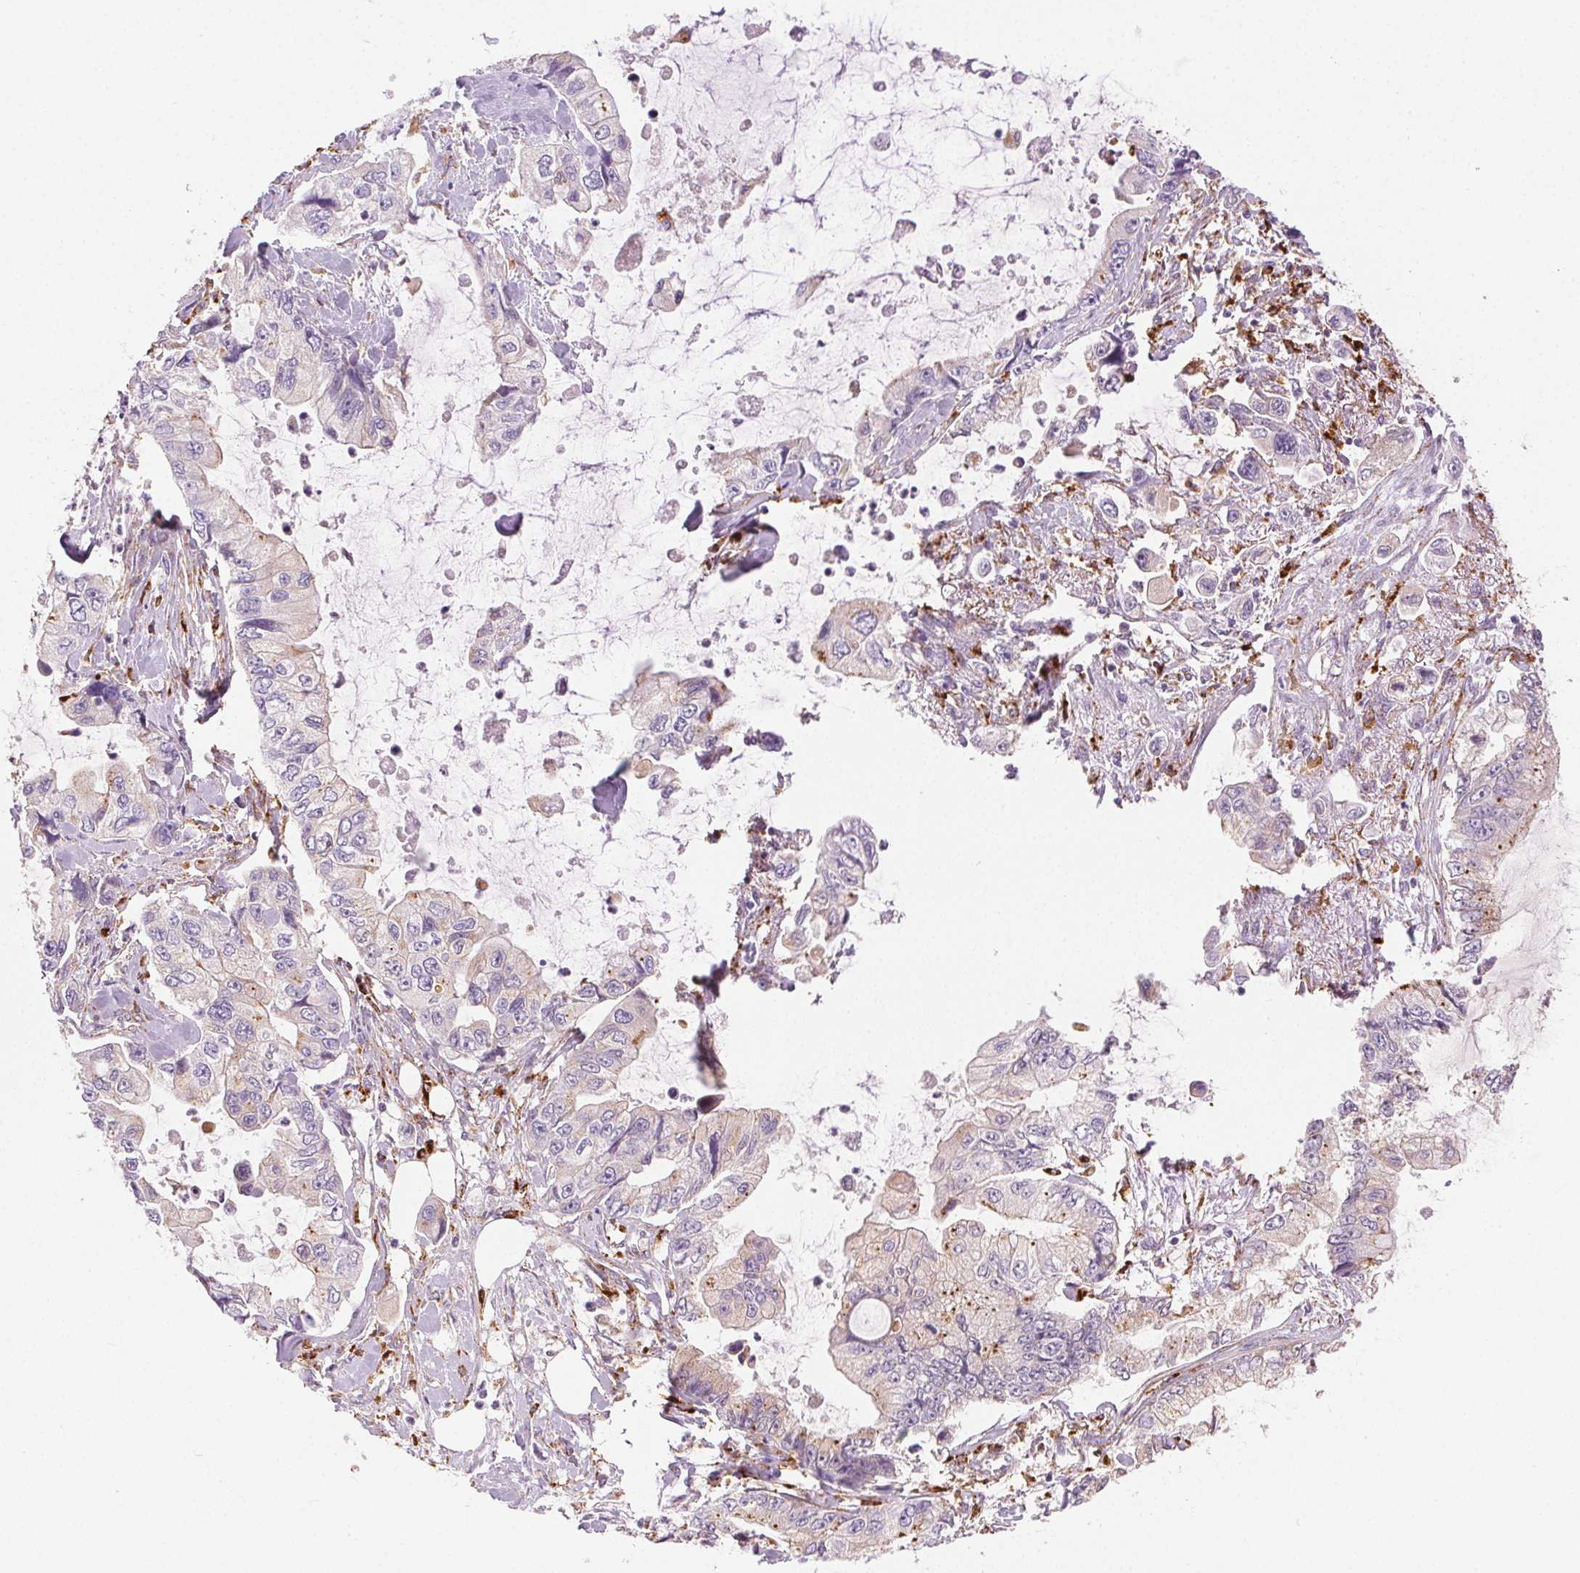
{"staining": {"intensity": "negative", "quantity": "none", "location": "none"}, "tissue": "stomach cancer", "cell_type": "Tumor cells", "image_type": "cancer", "snomed": [{"axis": "morphology", "description": "Adenocarcinoma, NOS"}, {"axis": "topography", "description": "Pancreas"}, {"axis": "topography", "description": "Stomach, upper"}, {"axis": "topography", "description": "Stomach"}], "caption": "Stomach cancer stained for a protein using IHC demonstrates no expression tumor cells.", "gene": "SCPEP1", "patient": {"sex": "male", "age": 77}}